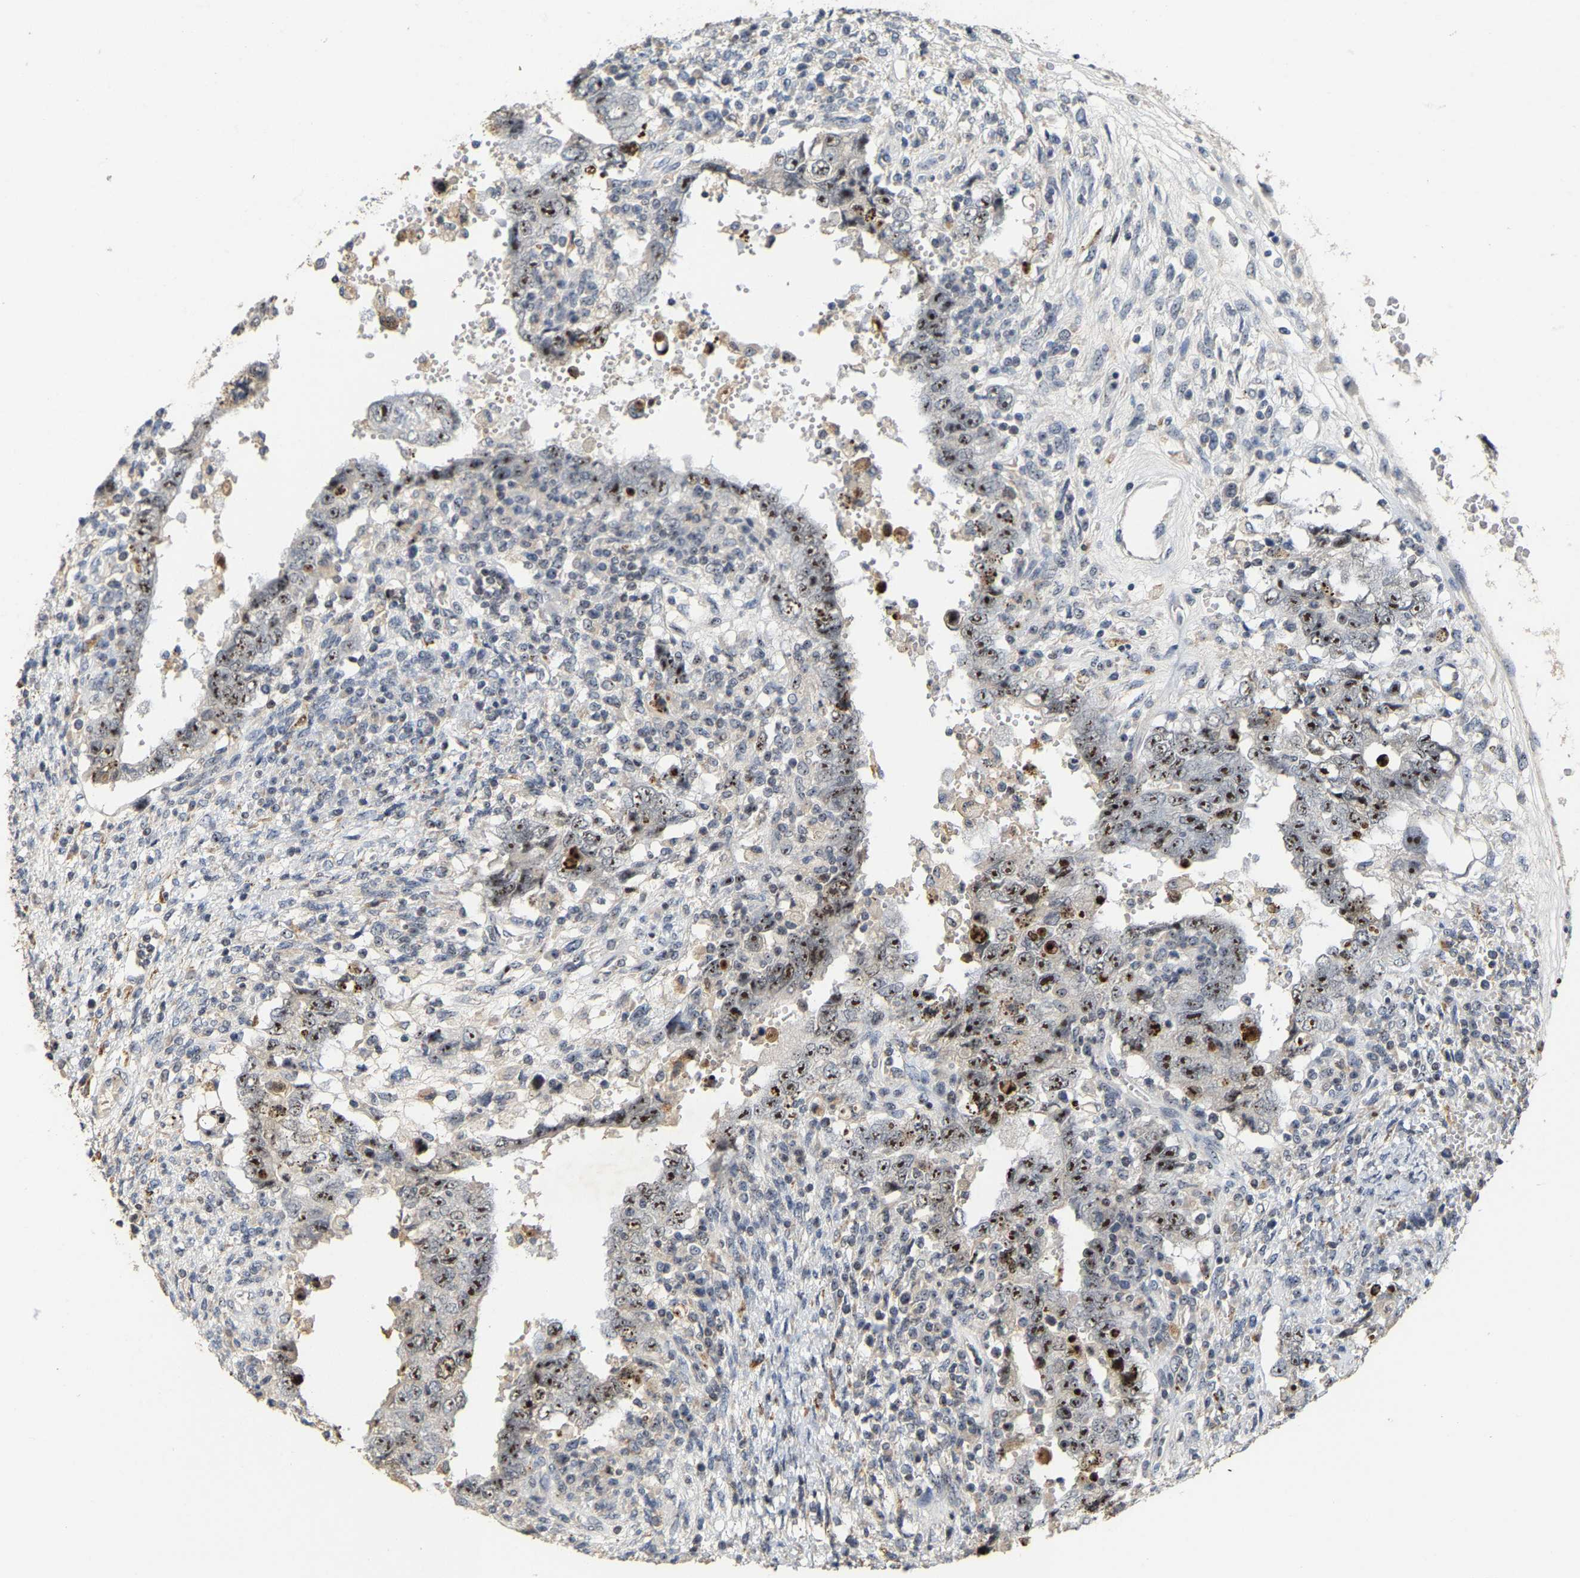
{"staining": {"intensity": "strong", "quantity": ">75%", "location": "nuclear"}, "tissue": "testis cancer", "cell_type": "Tumor cells", "image_type": "cancer", "snomed": [{"axis": "morphology", "description": "Carcinoma, Embryonal, NOS"}, {"axis": "topography", "description": "Testis"}], "caption": "This image shows IHC staining of testis cancer (embryonal carcinoma), with high strong nuclear expression in about >75% of tumor cells.", "gene": "NOP58", "patient": {"sex": "male", "age": 26}}